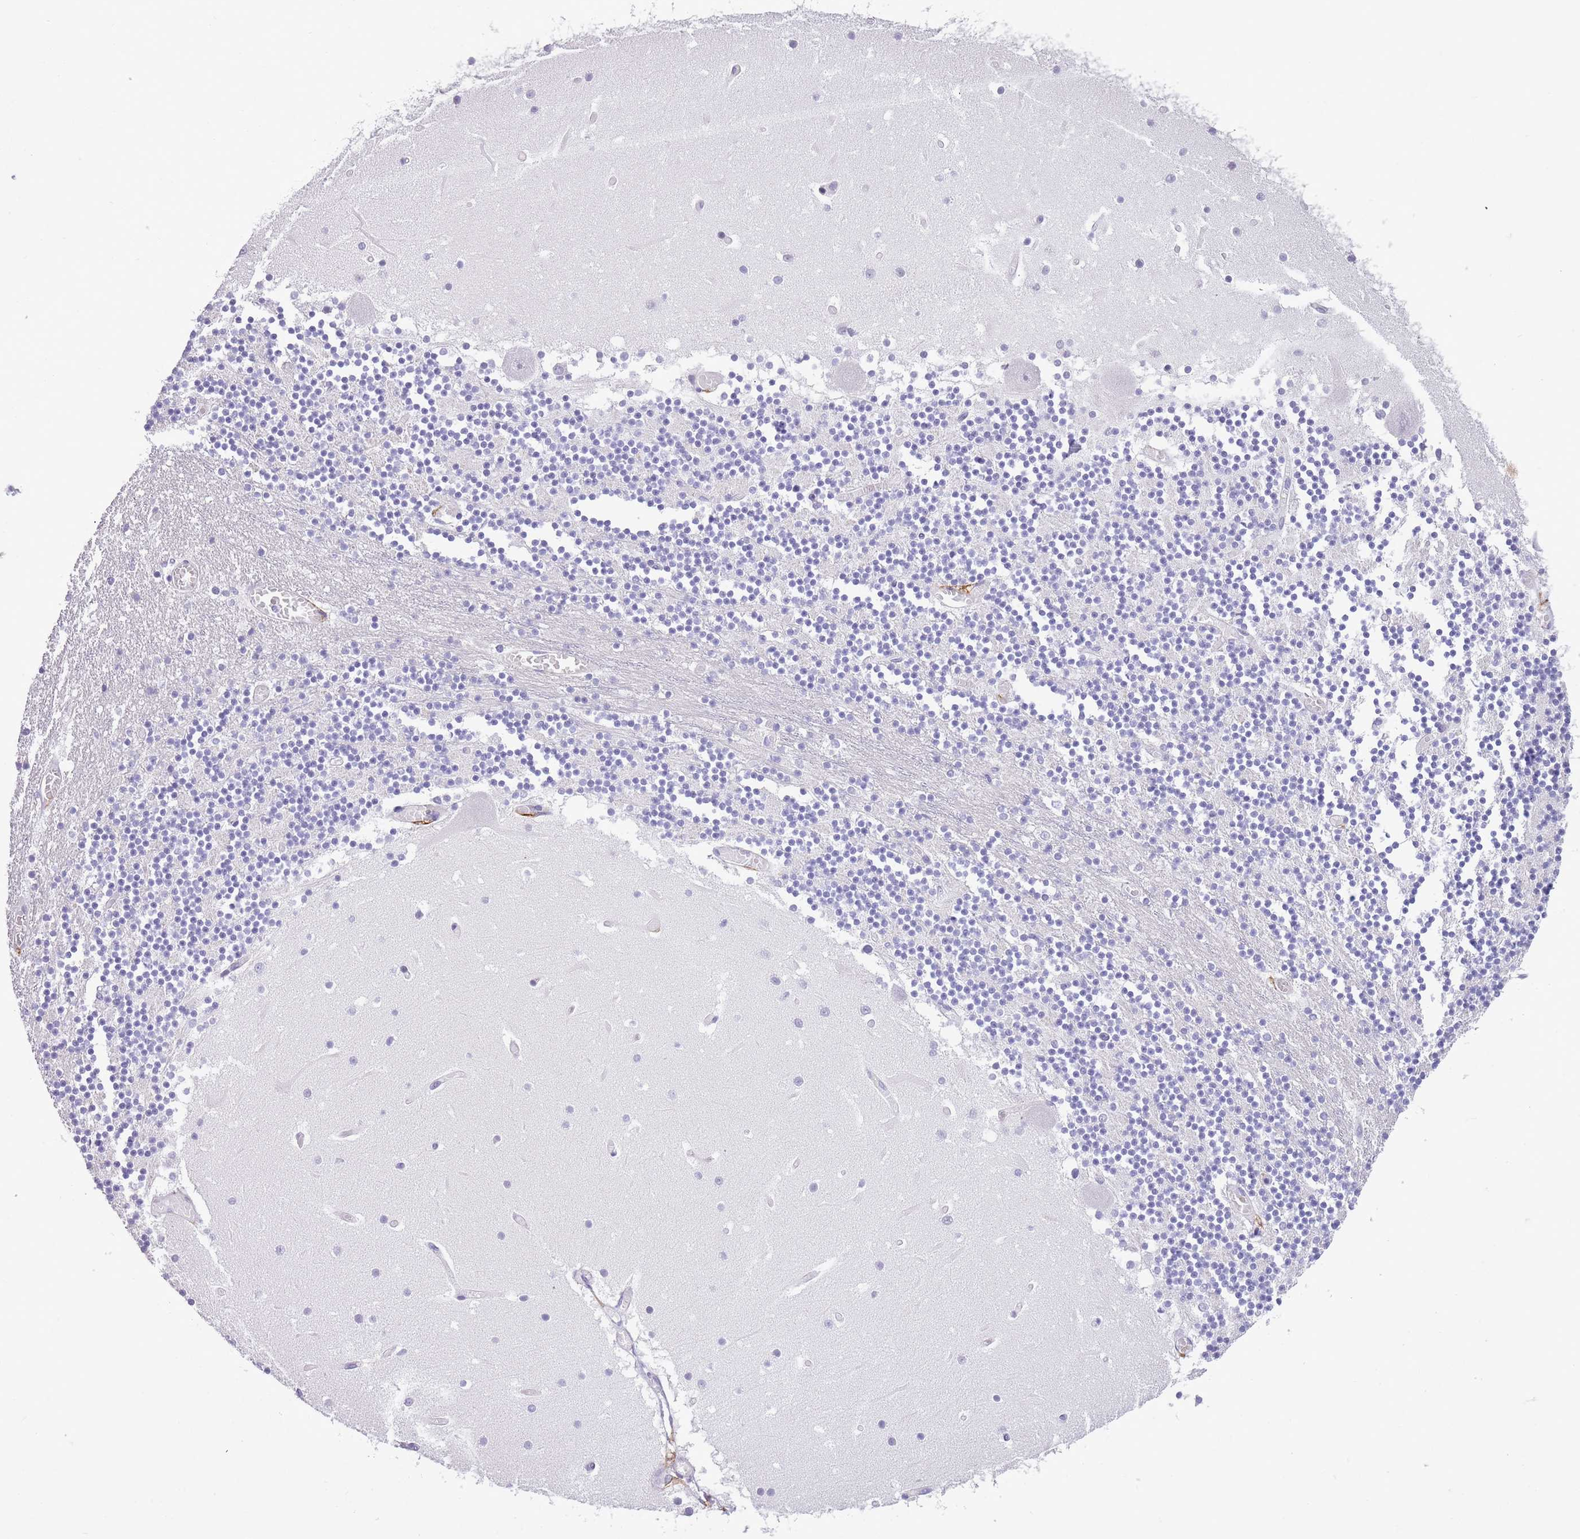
{"staining": {"intensity": "negative", "quantity": "none", "location": "none"}, "tissue": "cerebellum", "cell_type": "Cells in granular layer", "image_type": "normal", "snomed": [{"axis": "morphology", "description": "Normal tissue, NOS"}, {"axis": "topography", "description": "Cerebellum"}], "caption": "Cerebellum stained for a protein using immunohistochemistry (IHC) demonstrates no expression cells in granular layer.", "gene": "RADX", "patient": {"sex": "female", "age": 28}}